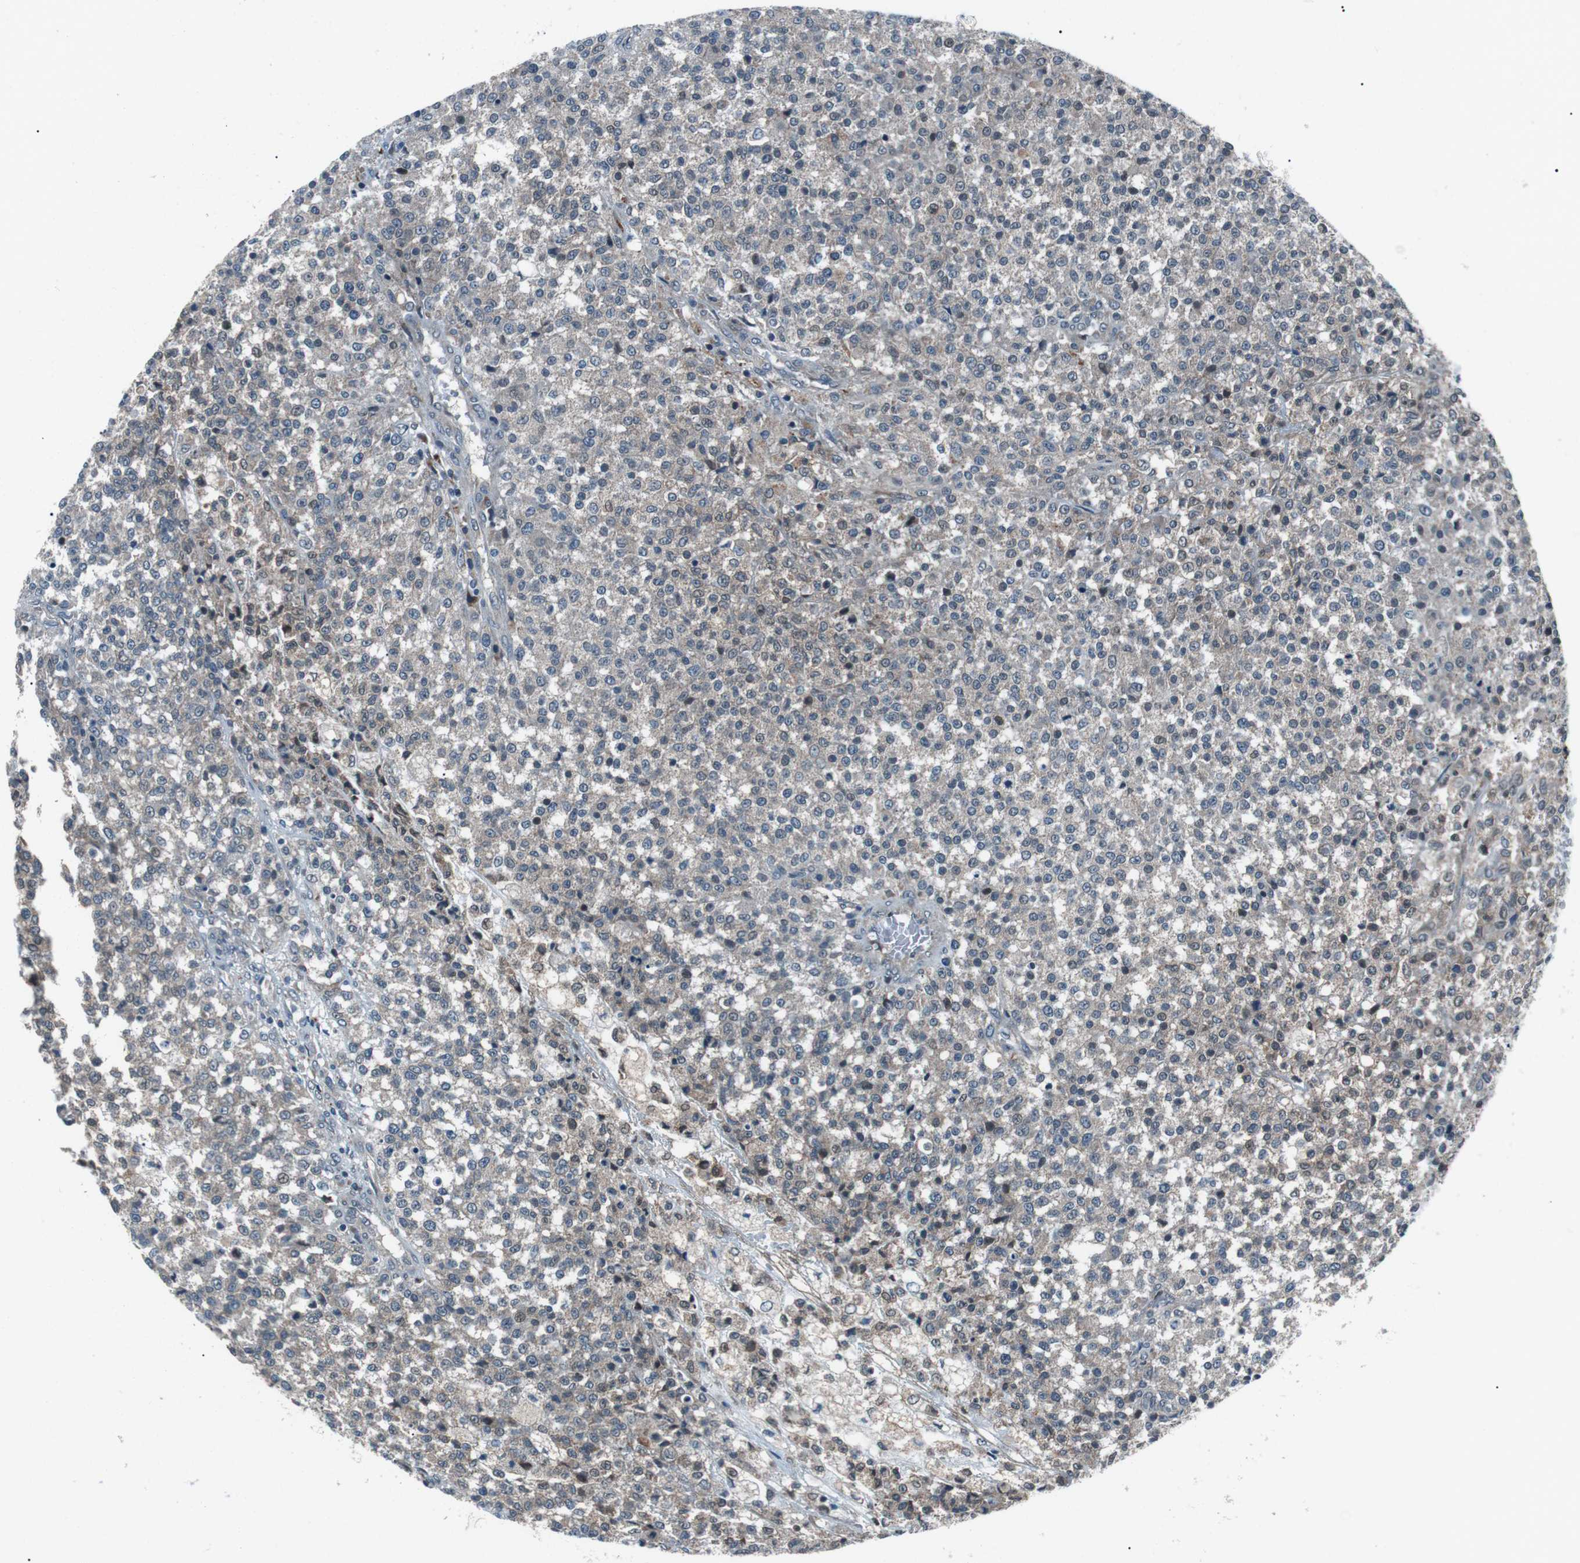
{"staining": {"intensity": "weak", "quantity": "<25%", "location": "cytoplasmic/membranous"}, "tissue": "testis cancer", "cell_type": "Tumor cells", "image_type": "cancer", "snomed": [{"axis": "morphology", "description": "Seminoma, NOS"}, {"axis": "topography", "description": "Testis"}], "caption": "This image is of testis cancer stained with immunohistochemistry (IHC) to label a protein in brown with the nuclei are counter-stained blue. There is no expression in tumor cells. (DAB immunohistochemistry (IHC) visualized using brightfield microscopy, high magnification).", "gene": "LRIG2", "patient": {"sex": "male", "age": 59}}